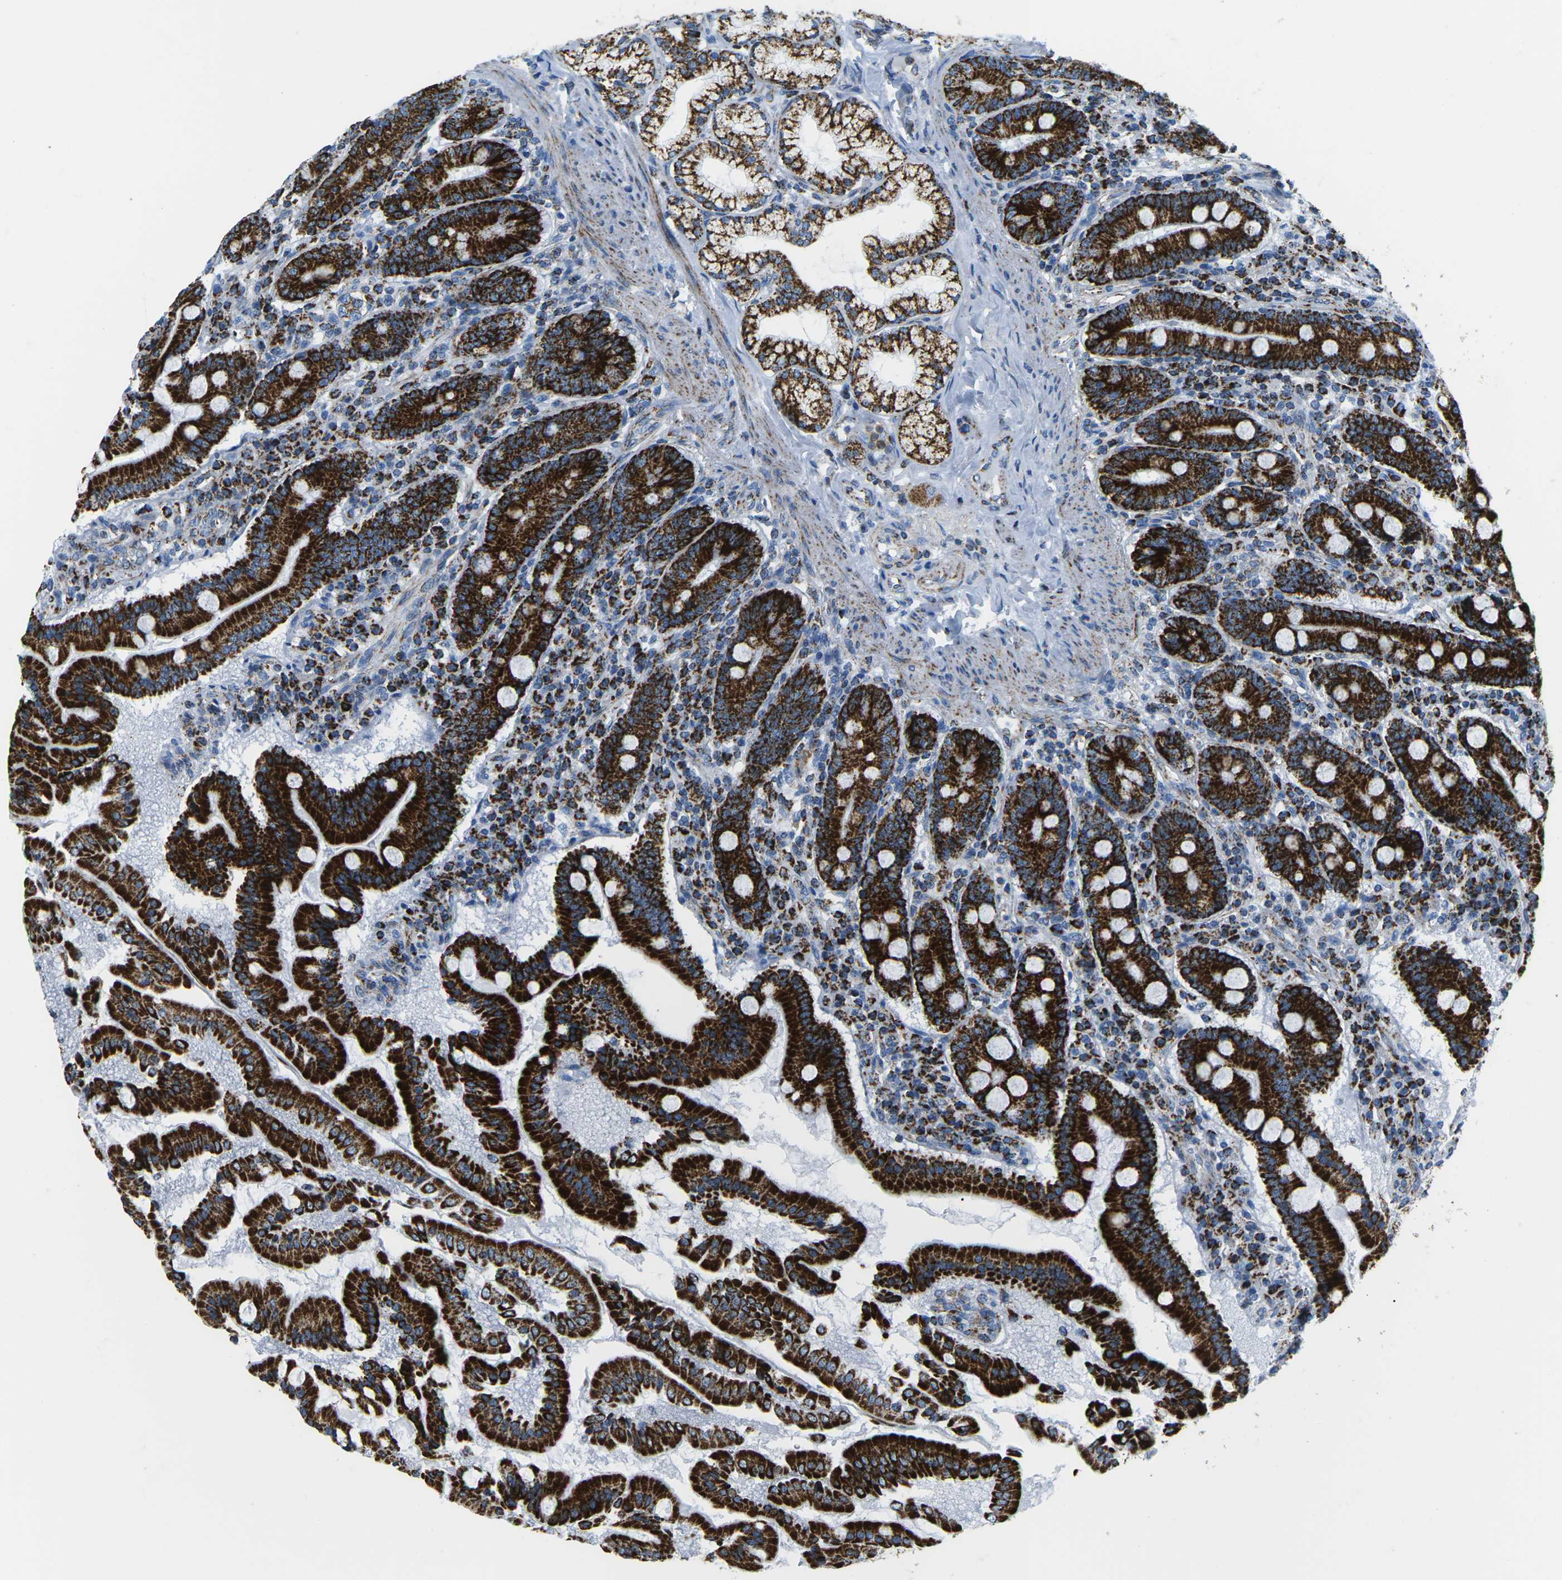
{"staining": {"intensity": "strong", "quantity": ">75%", "location": "cytoplasmic/membranous"}, "tissue": "duodenum", "cell_type": "Glandular cells", "image_type": "normal", "snomed": [{"axis": "morphology", "description": "Normal tissue, NOS"}, {"axis": "topography", "description": "Duodenum"}], "caption": "Strong cytoplasmic/membranous expression is identified in about >75% of glandular cells in normal duodenum.", "gene": "COX6C", "patient": {"sex": "male", "age": 50}}